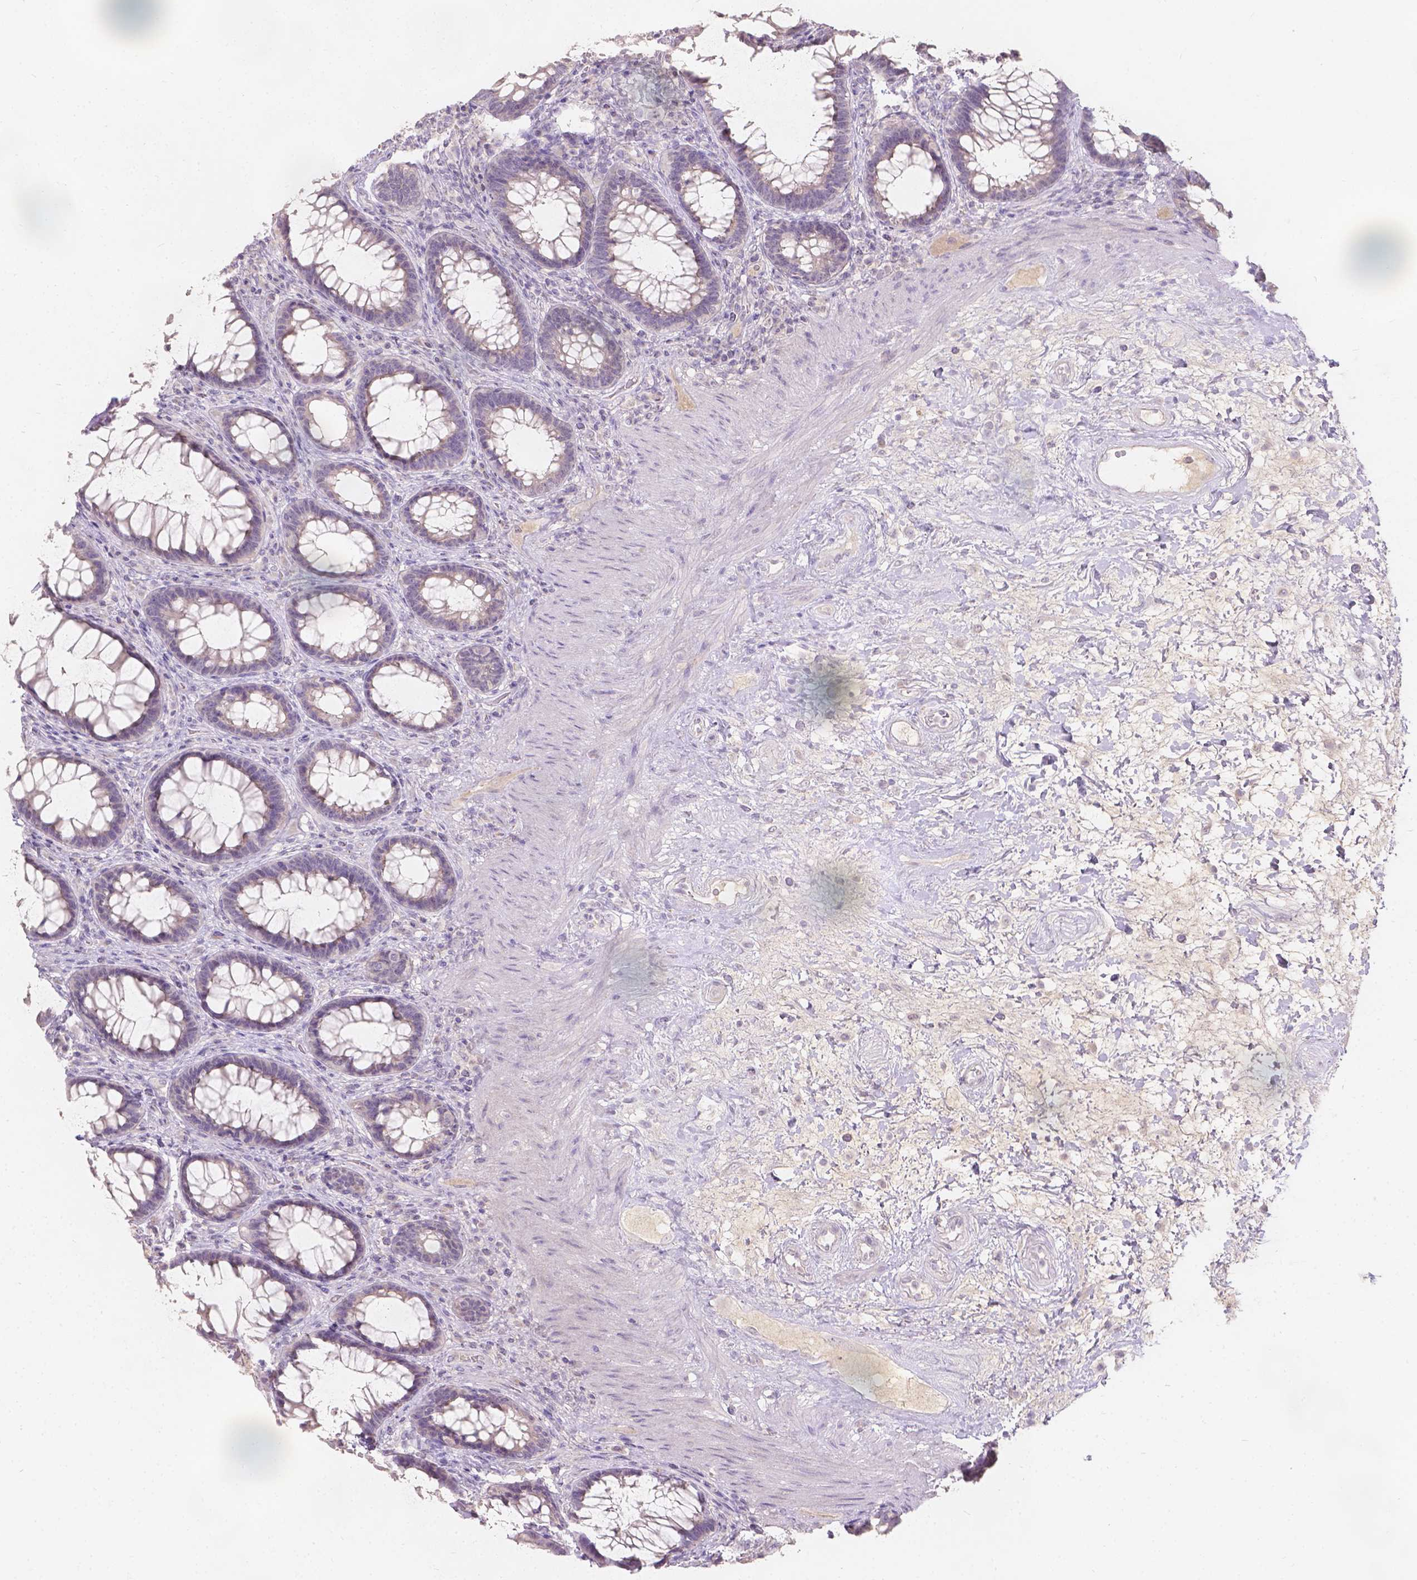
{"staining": {"intensity": "negative", "quantity": "none", "location": "none"}, "tissue": "rectum", "cell_type": "Glandular cells", "image_type": "normal", "snomed": [{"axis": "morphology", "description": "Normal tissue, NOS"}, {"axis": "topography", "description": "Rectum"}], "caption": "A histopathology image of rectum stained for a protein displays no brown staining in glandular cells. Brightfield microscopy of immunohistochemistry (IHC) stained with DAB (3,3'-diaminobenzidine) (brown) and hematoxylin (blue), captured at high magnification.", "gene": "DCAF4L1", "patient": {"sex": "male", "age": 72}}